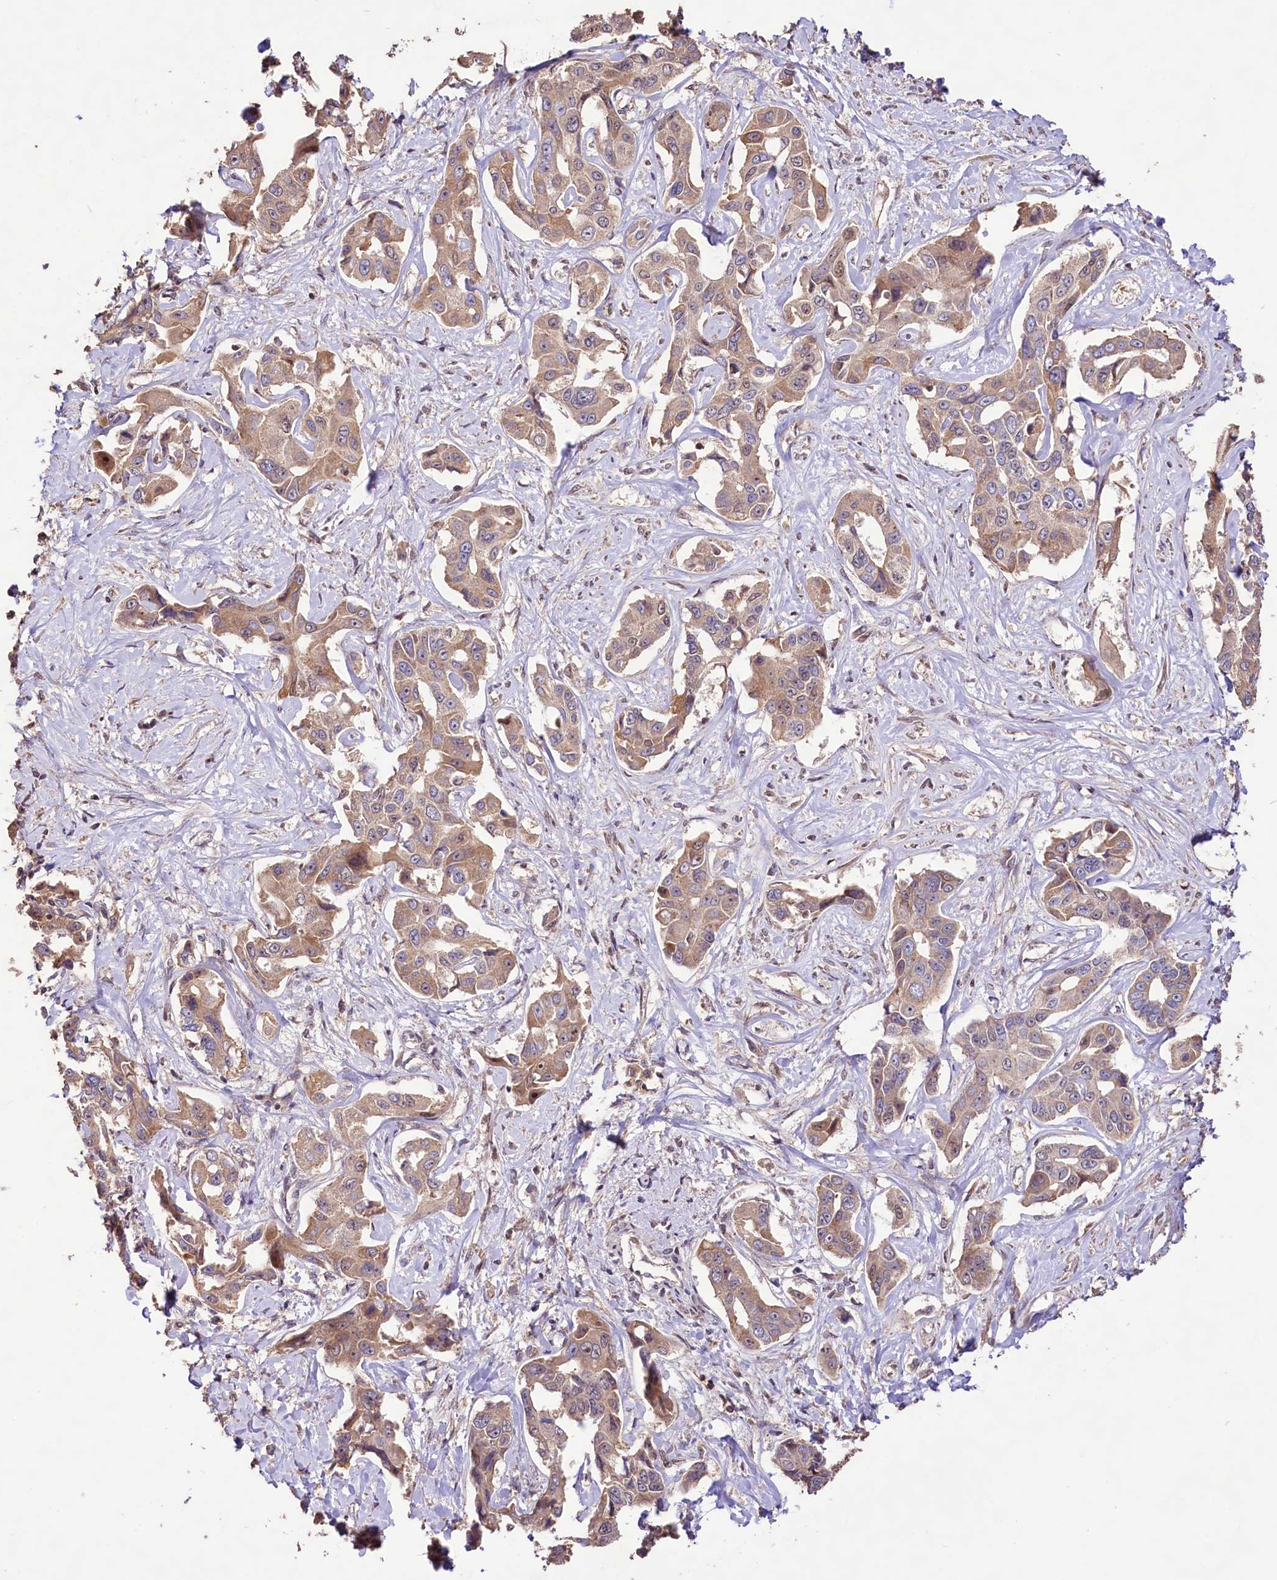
{"staining": {"intensity": "weak", "quantity": ">75%", "location": "cytoplasmic/membranous,nuclear"}, "tissue": "liver cancer", "cell_type": "Tumor cells", "image_type": "cancer", "snomed": [{"axis": "morphology", "description": "Cholangiocarcinoma"}, {"axis": "topography", "description": "Liver"}], "caption": "Tumor cells display low levels of weak cytoplasmic/membranous and nuclear expression in about >75% of cells in liver cancer (cholangiocarcinoma). Using DAB (brown) and hematoxylin (blue) stains, captured at high magnification using brightfield microscopy.", "gene": "RRP8", "patient": {"sex": "male", "age": 59}}